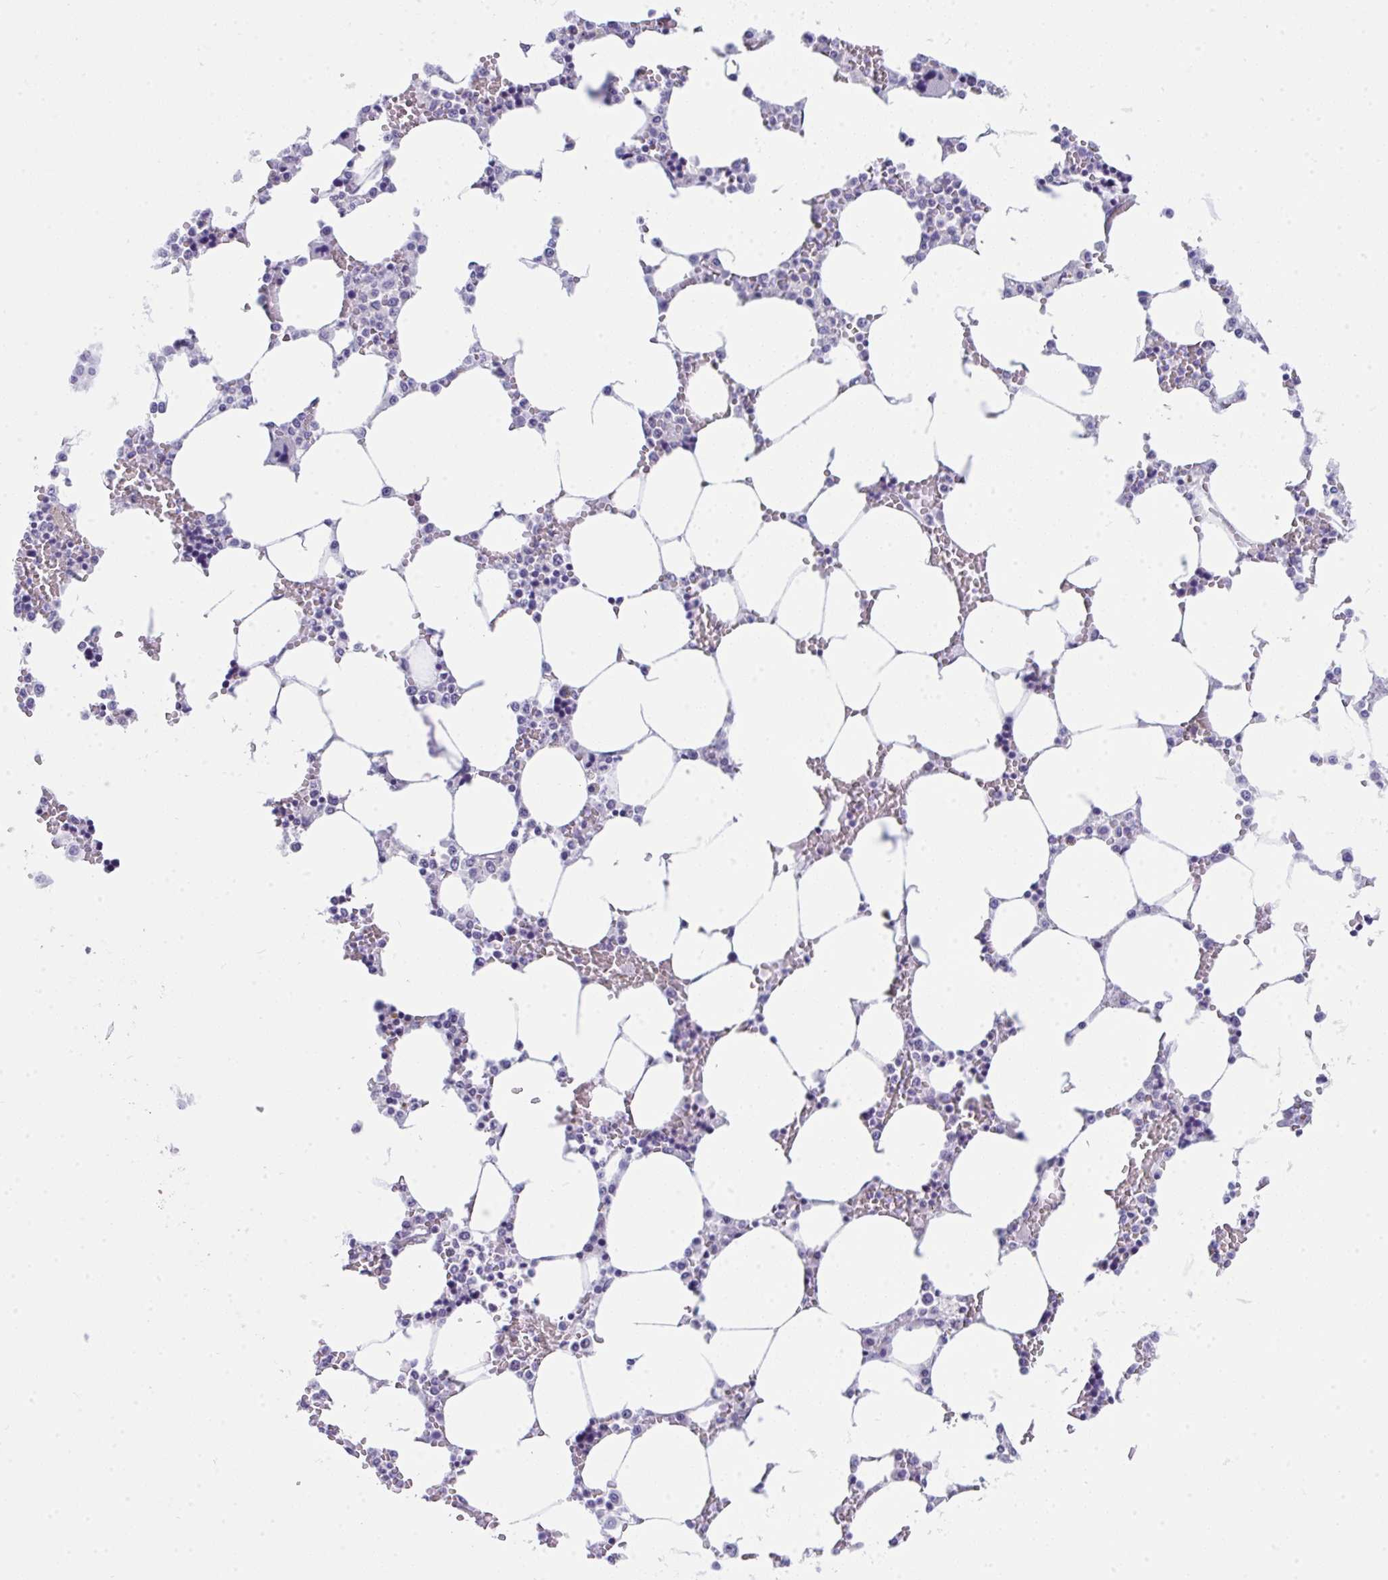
{"staining": {"intensity": "negative", "quantity": "none", "location": "none"}, "tissue": "bone marrow", "cell_type": "Hematopoietic cells", "image_type": "normal", "snomed": [{"axis": "morphology", "description": "Normal tissue, NOS"}, {"axis": "topography", "description": "Bone marrow"}], "caption": "The photomicrograph shows no significant staining in hematopoietic cells of bone marrow.", "gene": "CDK13", "patient": {"sex": "male", "age": 64}}